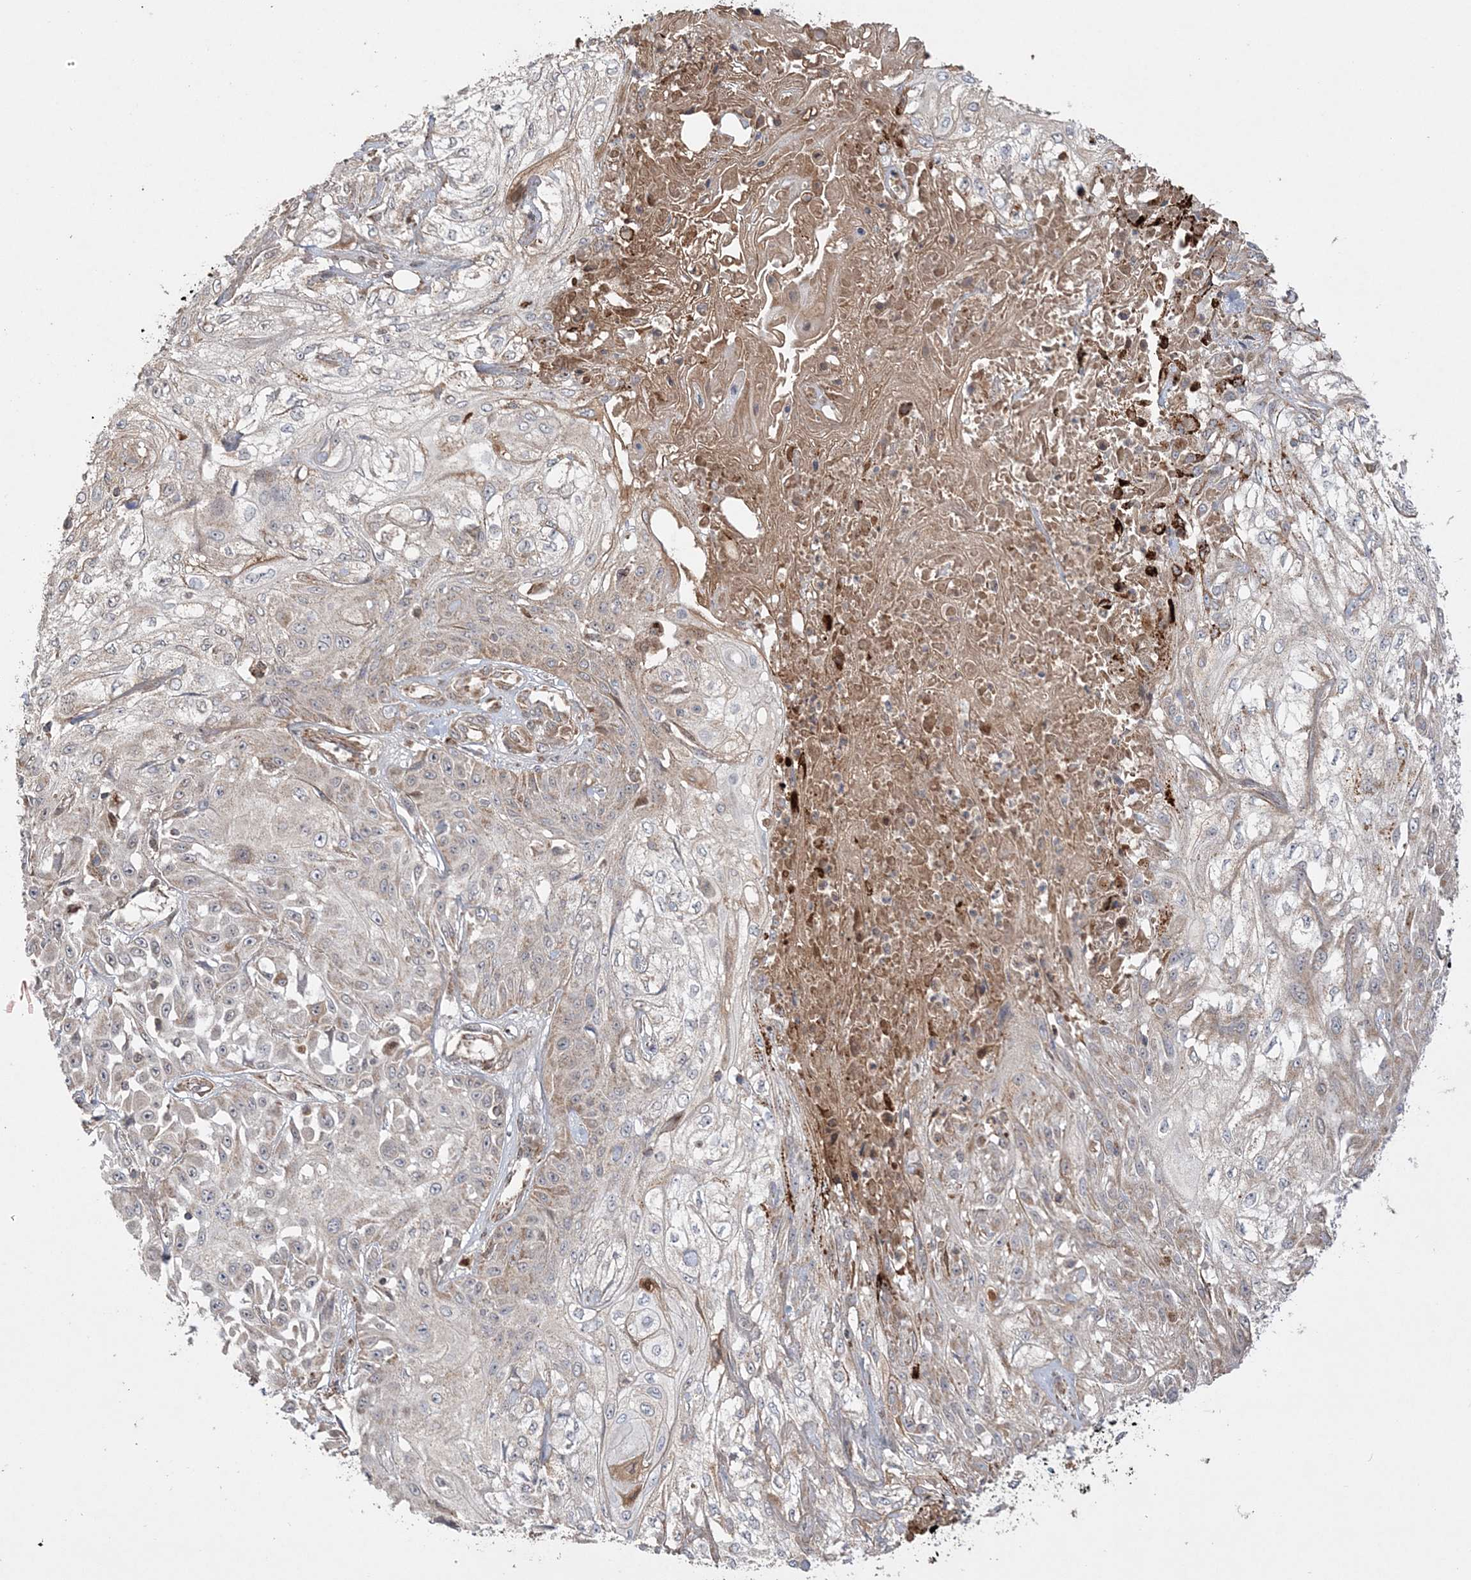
{"staining": {"intensity": "weak", "quantity": "<25%", "location": "cytoplasmic/membranous"}, "tissue": "skin cancer", "cell_type": "Tumor cells", "image_type": "cancer", "snomed": [{"axis": "morphology", "description": "Squamous cell carcinoma, NOS"}, {"axis": "morphology", "description": "Squamous cell carcinoma, metastatic, NOS"}, {"axis": "topography", "description": "Skin"}, {"axis": "topography", "description": "Lymph node"}], "caption": "High power microscopy image of an immunohistochemistry micrograph of skin cancer, revealing no significant expression in tumor cells. (DAB (3,3'-diaminobenzidine) immunohistochemistry visualized using brightfield microscopy, high magnification).", "gene": "SCLT1", "patient": {"sex": "male", "age": 75}}